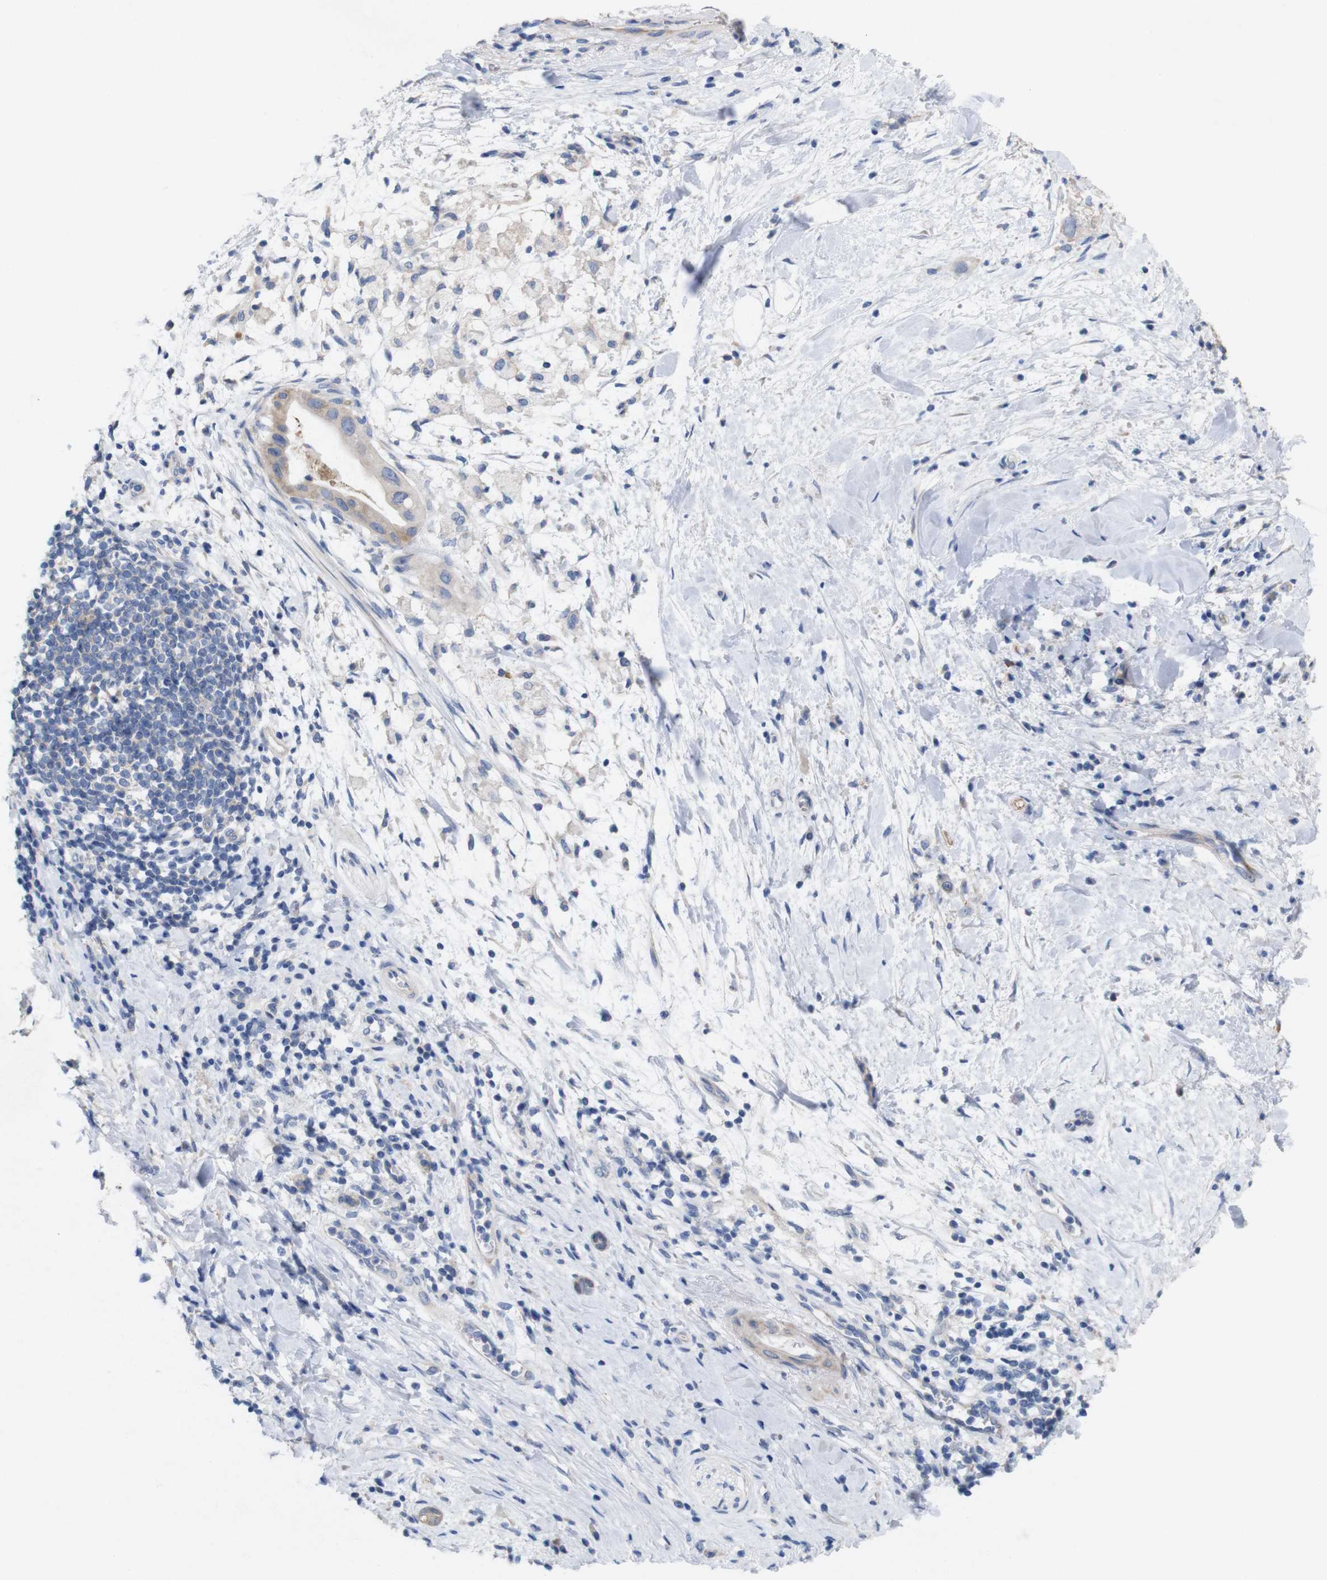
{"staining": {"intensity": "negative", "quantity": "none", "location": "none"}, "tissue": "pancreatic cancer", "cell_type": "Tumor cells", "image_type": "cancer", "snomed": [{"axis": "morphology", "description": "Adenocarcinoma, NOS"}, {"axis": "topography", "description": "Pancreas"}], "caption": "Immunohistochemistry (IHC) of human pancreatic adenocarcinoma demonstrates no staining in tumor cells.", "gene": "MYEOV", "patient": {"sex": "male", "age": 55}}